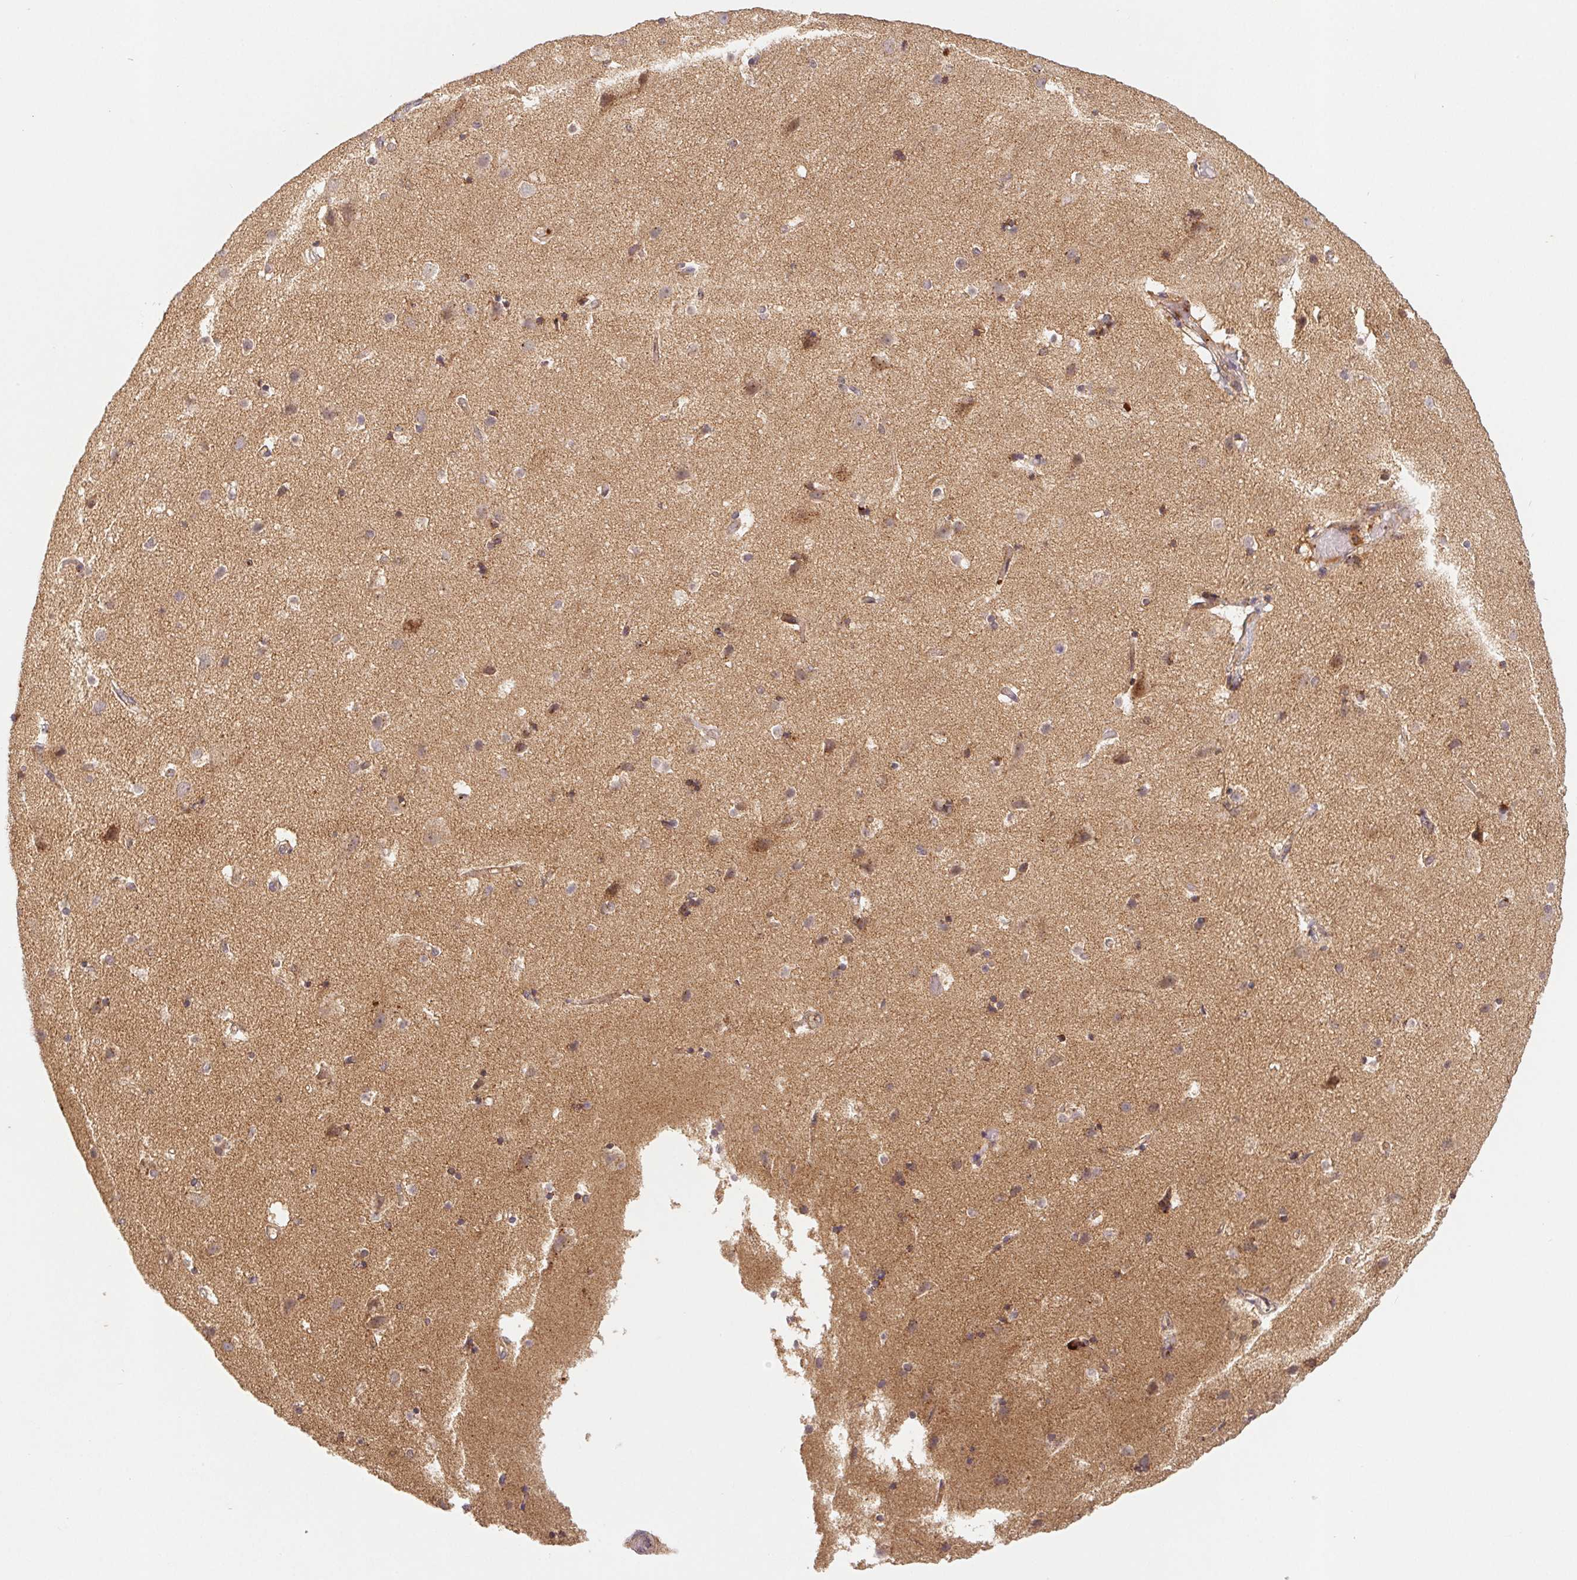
{"staining": {"intensity": "moderate", "quantity": "<25%", "location": "cytoplasmic/membranous"}, "tissue": "cerebral cortex", "cell_type": "Endothelial cells", "image_type": "normal", "snomed": [{"axis": "morphology", "description": "Normal tissue, NOS"}, {"axis": "topography", "description": "Cerebral cortex"}], "caption": "An IHC photomicrograph of unremarkable tissue is shown. Protein staining in brown shows moderate cytoplasmic/membranous positivity in cerebral cortex within endothelial cells.", "gene": "MTHFD1L", "patient": {"sex": "female", "age": 52}}